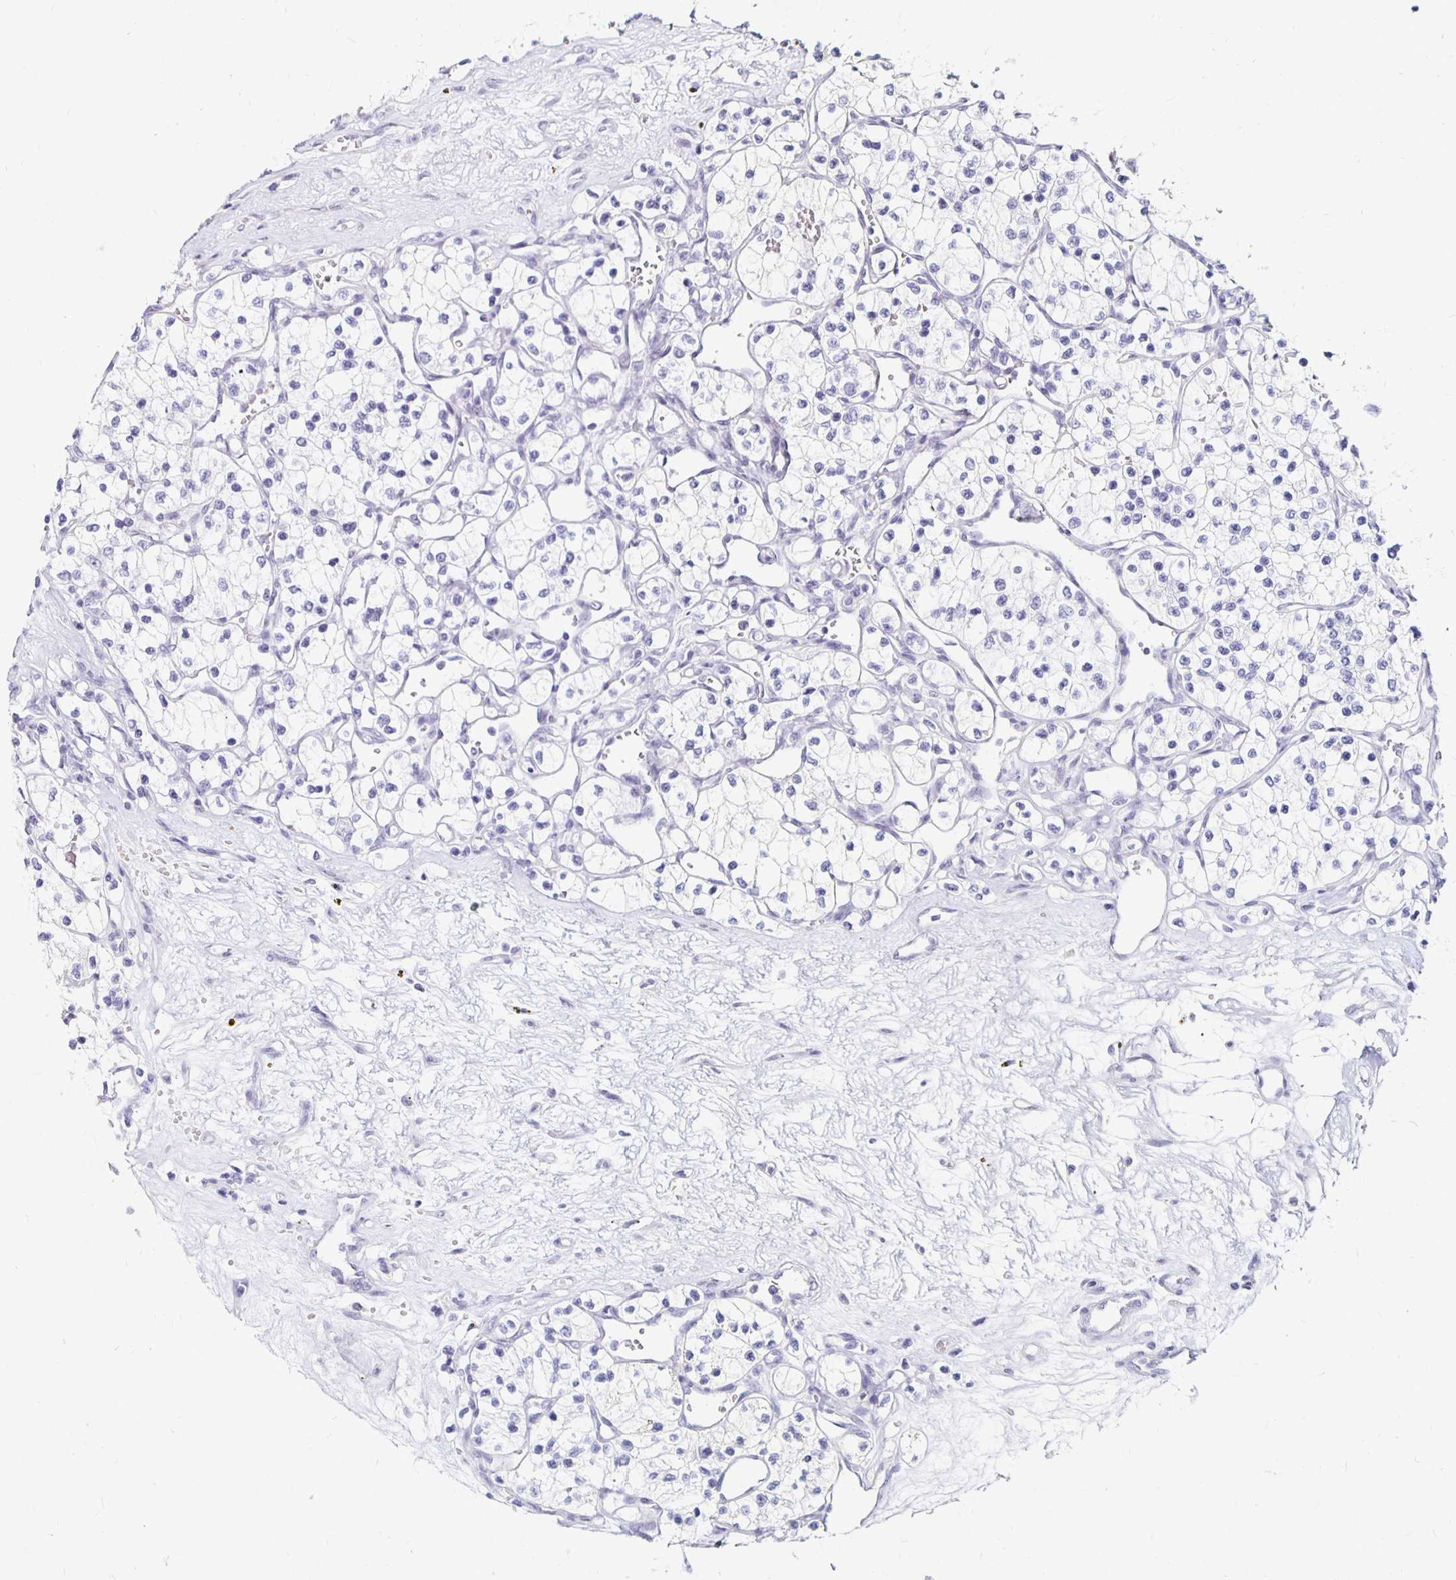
{"staining": {"intensity": "negative", "quantity": "none", "location": "none"}, "tissue": "renal cancer", "cell_type": "Tumor cells", "image_type": "cancer", "snomed": [{"axis": "morphology", "description": "Adenocarcinoma, NOS"}, {"axis": "topography", "description": "Kidney"}], "caption": "Tumor cells are negative for brown protein staining in renal adenocarcinoma.", "gene": "KCNQ2", "patient": {"sex": "female", "age": 69}}